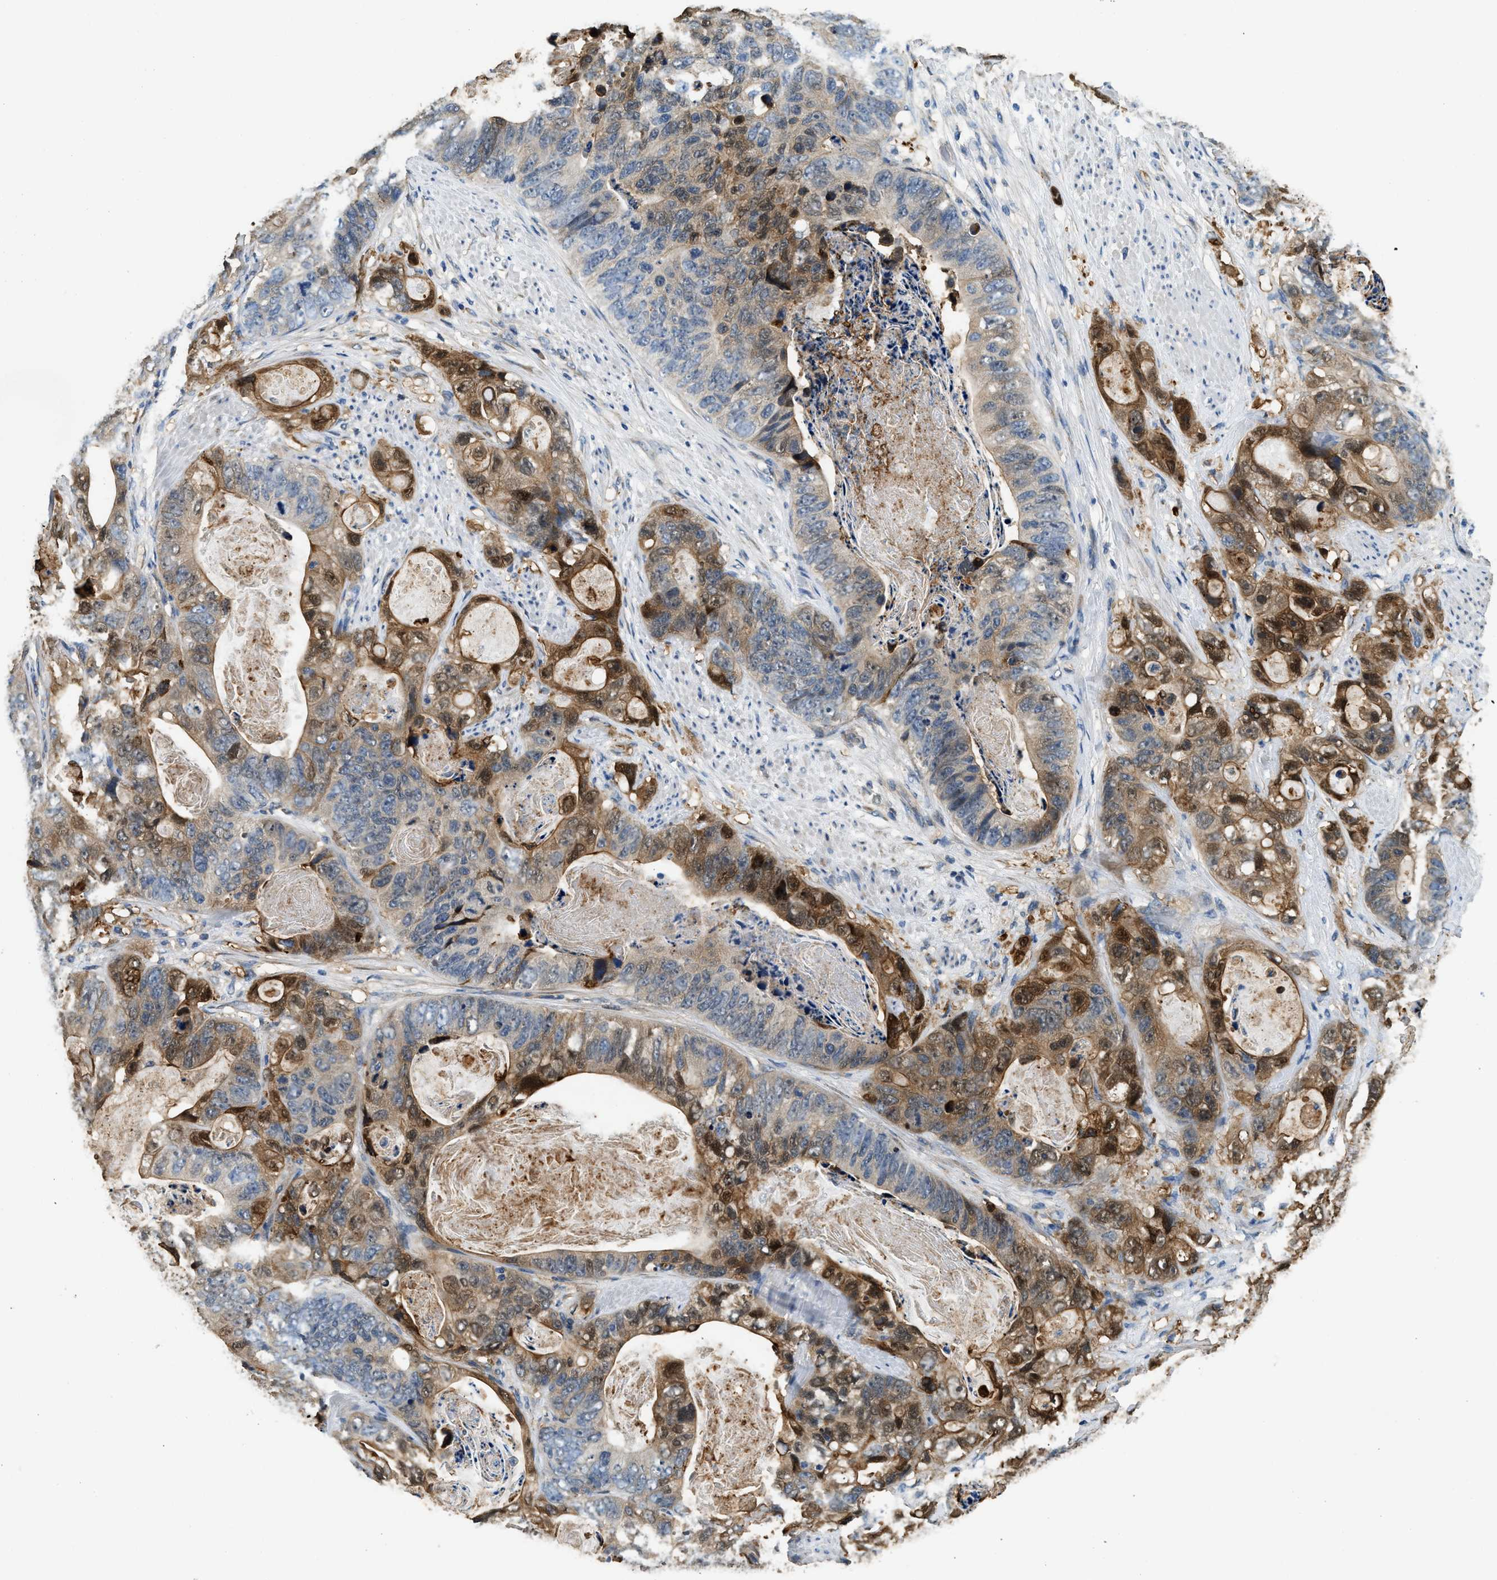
{"staining": {"intensity": "moderate", "quantity": "25%-75%", "location": "cytoplasmic/membranous,nuclear"}, "tissue": "stomach cancer", "cell_type": "Tumor cells", "image_type": "cancer", "snomed": [{"axis": "morphology", "description": "Adenocarcinoma, NOS"}, {"axis": "topography", "description": "Stomach"}], "caption": "Moderate cytoplasmic/membranous and nuclear expression for a protein is identified in approximately 25%-75% of tumor cells of adenocarcinoma (stomach) using immunohistochemistry (IHC).", "gene": "ANXA3", "patient": {"sex": "female", "age": 89}}